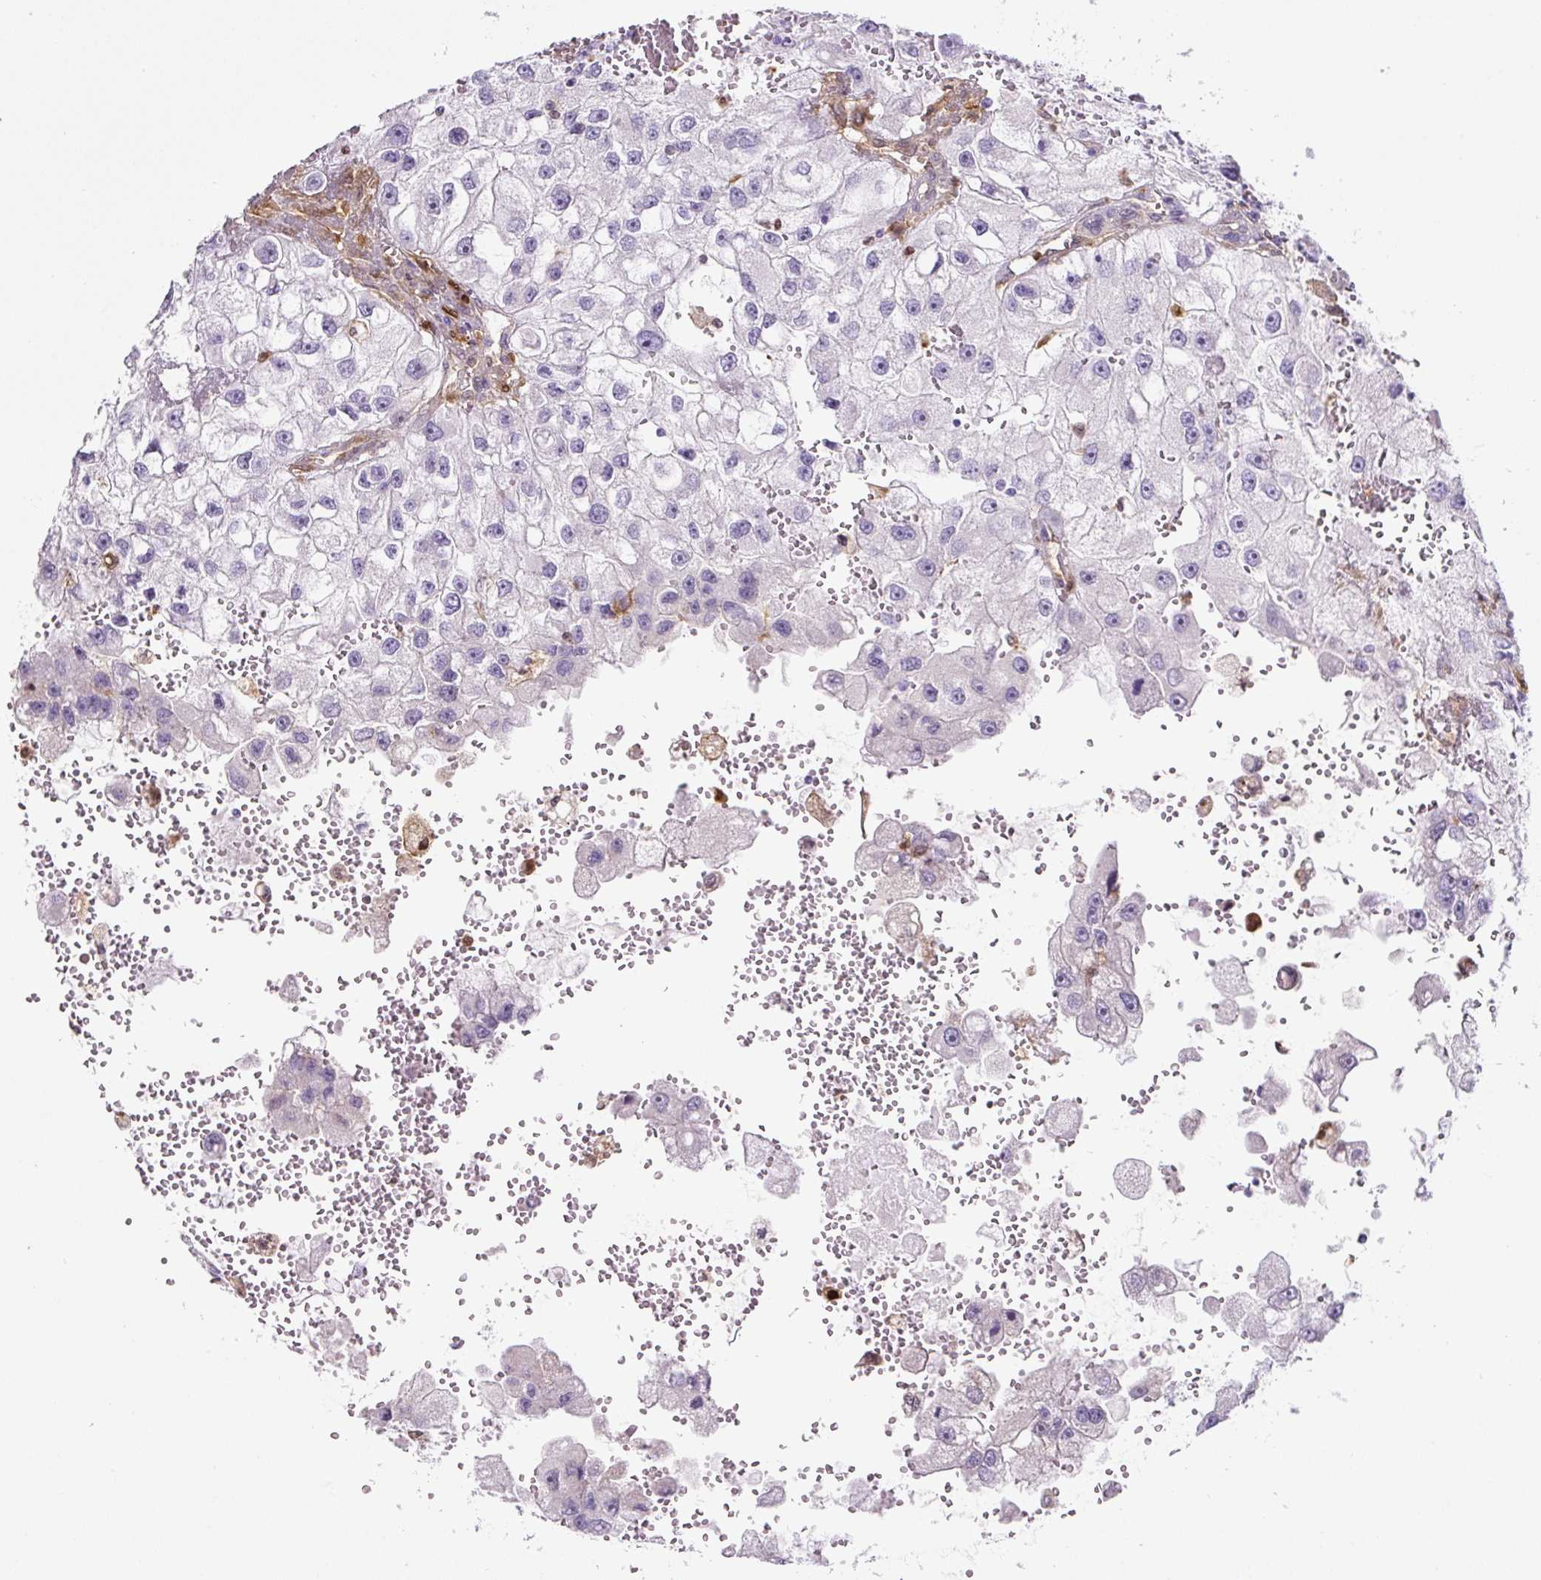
{"staining": {"intensity": "negative", "quantity": "none", "location": "none"}, "tissue": "renal cancer", "cell_type": "Tumor cells", "image_type": "cancer", "snomed": [{"axis": "morphology", "description": "Adenocarcinoma, NOS"}, {"axis": "topography", "description": "Kidney"}], "caption": "Immunohistochemical staining of renal cancer (adenocarcinoma) exhibits no significant expression in tumor cells. Nuclei are stained in blue.", "gene": "ANXA1", "patient": {"sex": "male", "age": 63}}